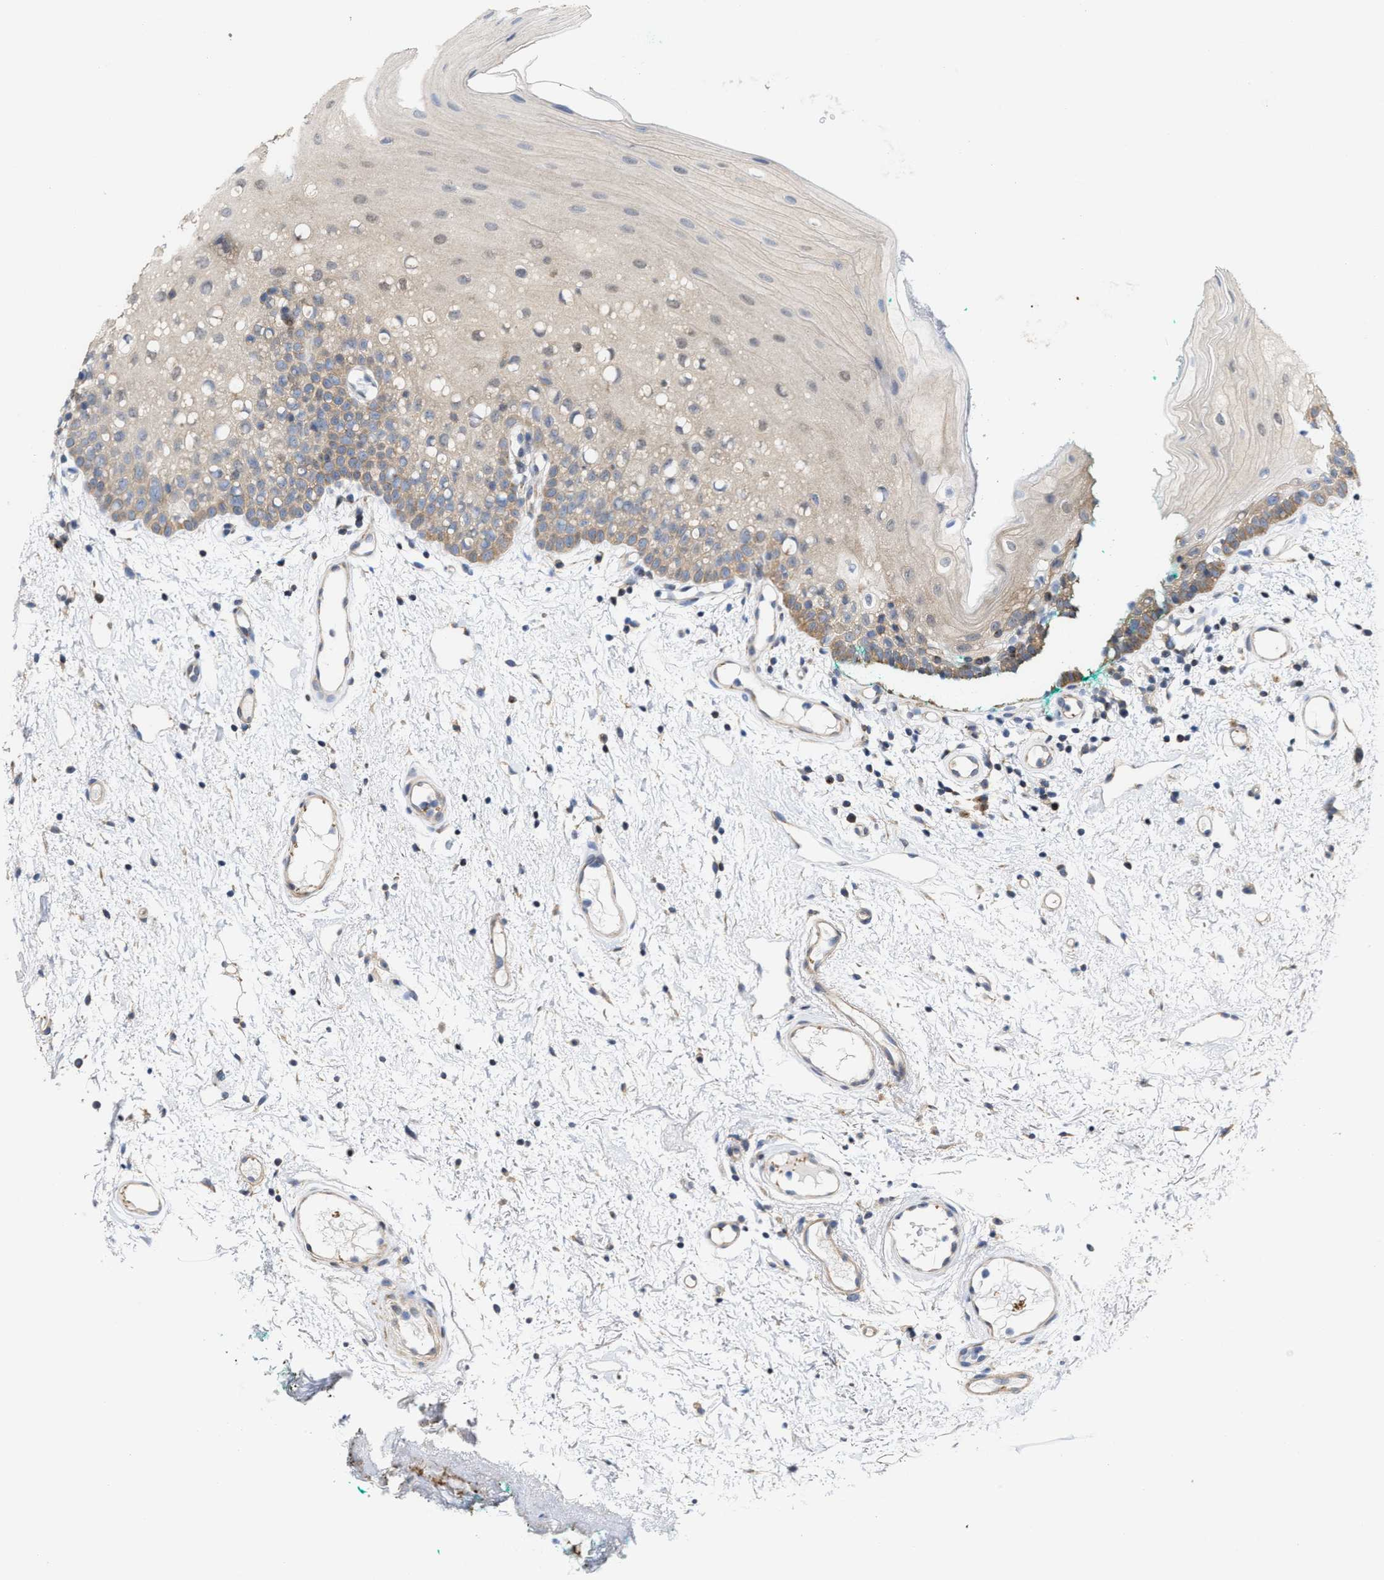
{"staining": {"intensity": "moderate", "quantity": ">75%", "location": "cytoplasmic/membranous"}, "tissue": "oral mucosa", "cell_type": "Squamous epithelial cells", "image_type": "normal", "snomed": [{"axis": "morphology", "description": "Normal tissue, NOS"}, {"axis": "morphology", "description": "Squamous cell carcinoma, NOS"}, {"axis": "topography", "description": "Oral tissue"}, {"axis": "topography", "description": "Salivary gland"}, {"axis": "topography", "description": "Head-Neck"}], "caption": "A high-resolution image shows immunohistochemistry (IHC) staining of unremarkable oral mucosa, which exhibits moderate cytoplasmic/membranous positivity in about >75% of squamous epithelial cells.", "gene": "BBLN", "patient": {"sex": "female", "age": 62}}